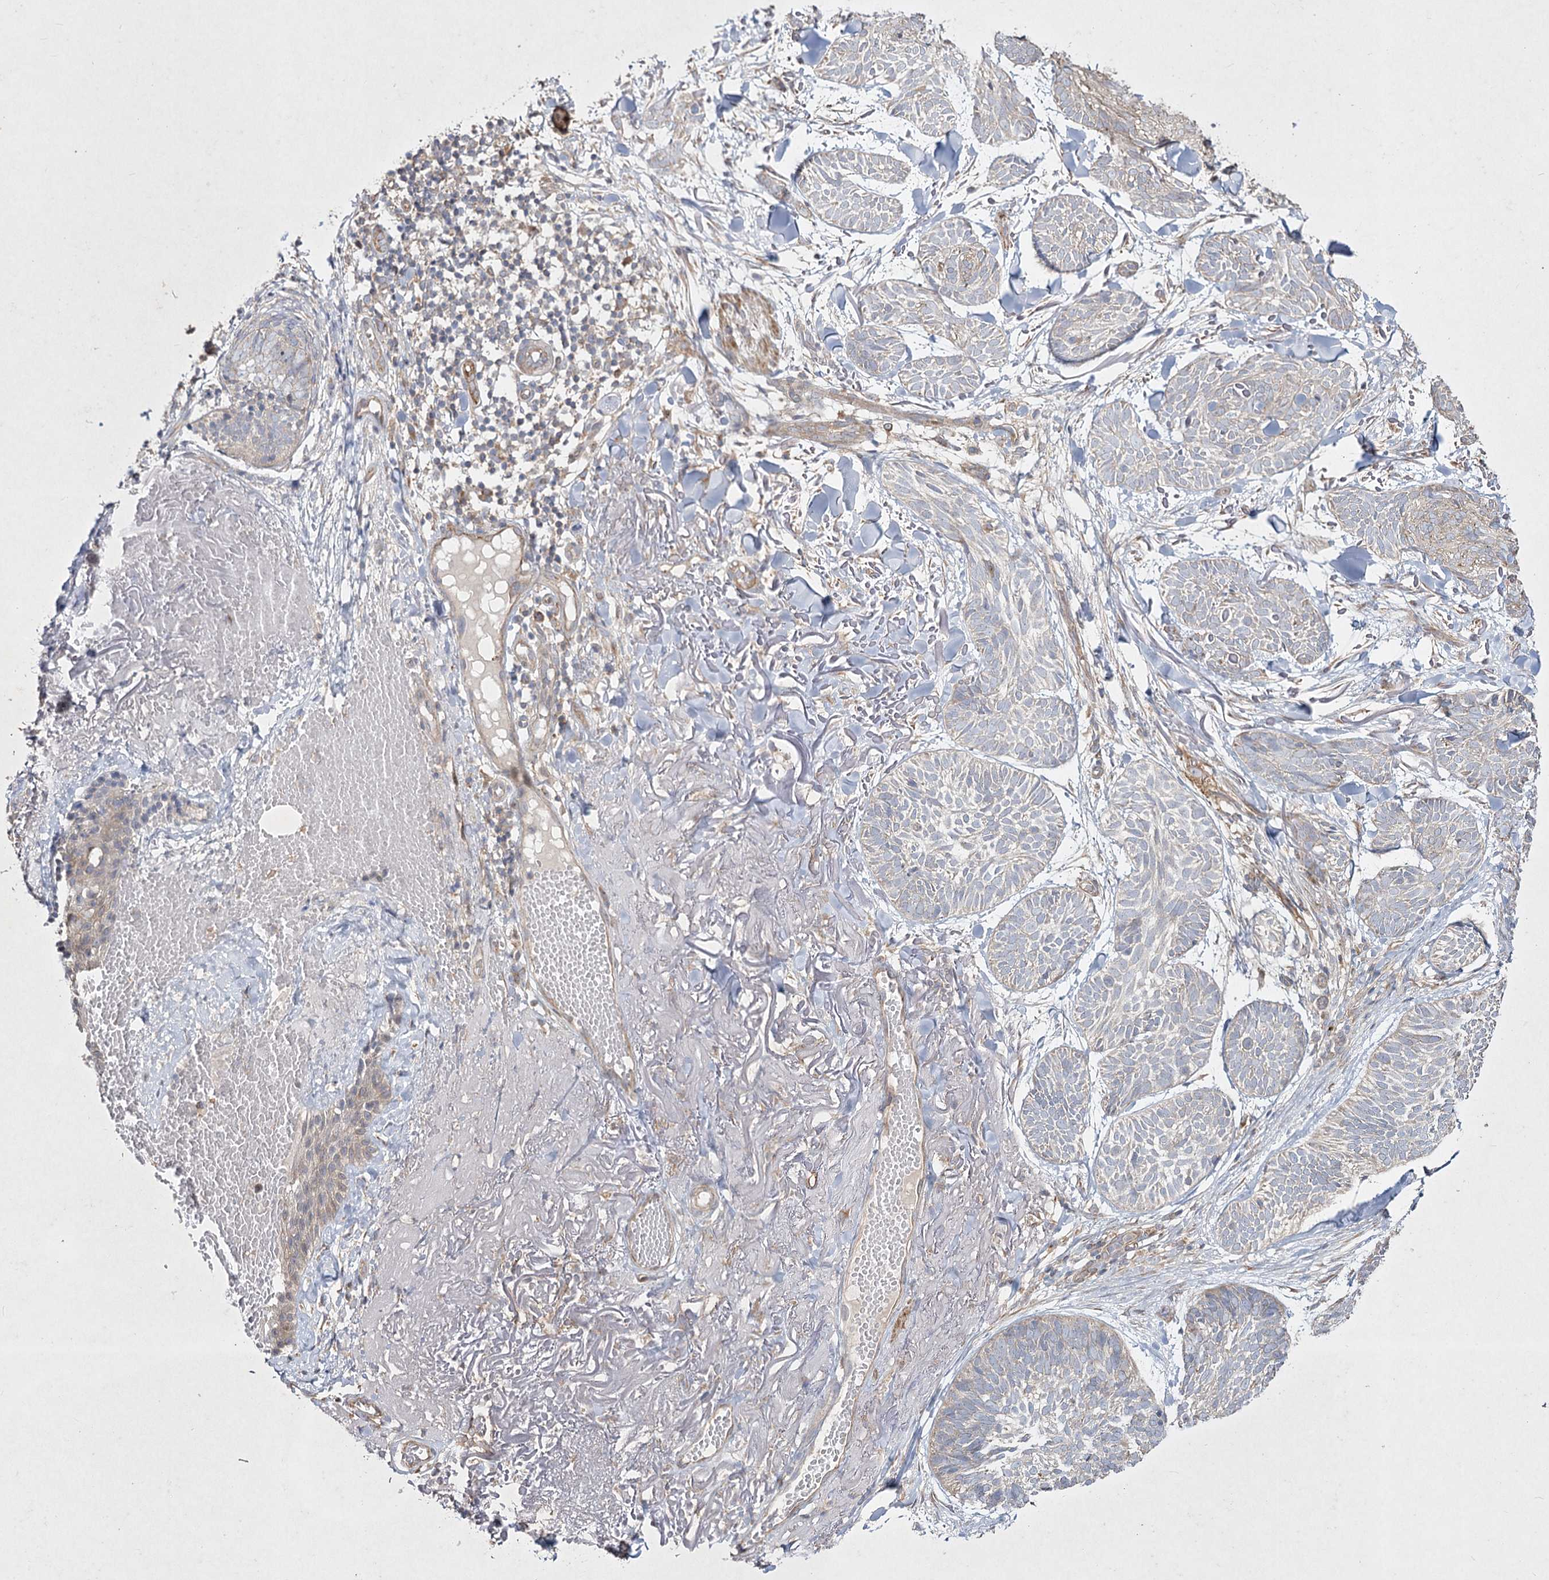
{"staining": {"intensity": "negative", "quantity": "none", "location": "none"}, "tissue": "skin cancer", "cell_type": "Tumor cells", "image_type": "cancer", "snomed": [{"axis": "morphology", "description": "Normal tissue, NOS"}, {"axis": "morphology", "description": "Basal cell carcinoma"}, {"axis": "topography", "description": "Skin"}], "caption": "Human skin basal cell carcinoma stained for a protein using immunohistochemistry displays no staining in tumor cells.", "gene": "SH3TC1", "patient": {"sex": "male", "age": 66}}